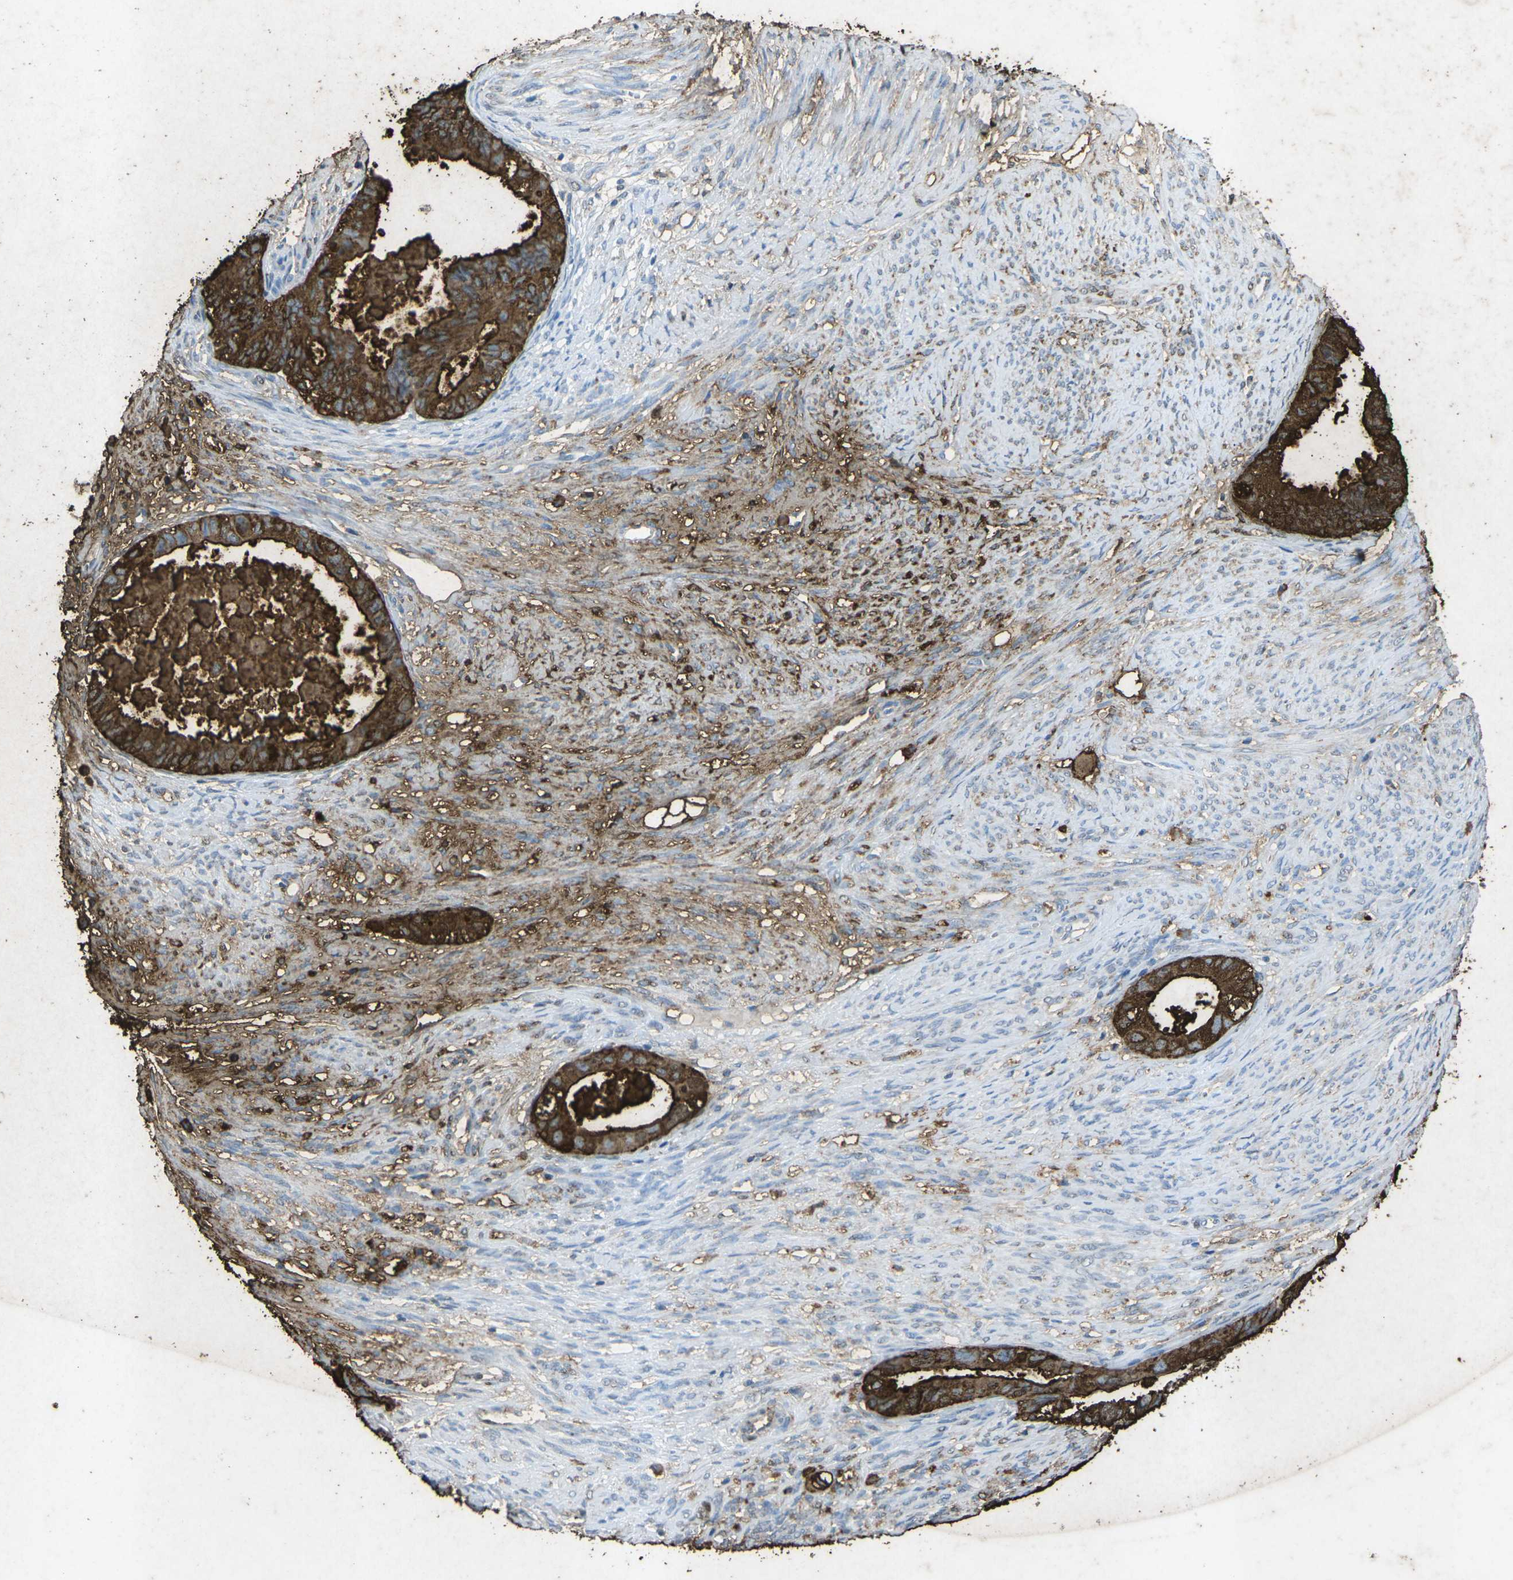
{"staining": {"intensity": "strong", "quantity": ">75%", "location": "cytoplasmic/membranous"}, "tissue": "cervical cancer", "cell_type": "Tumor cells", "image_type": "cancer", "snomed": [{"axis": "morphology", "description": "Normal tissue, NOS"}, {"axis": "morphology", "description": "Adenocarcinoma, NOS"}, {"axis": "topography", "description": "Cervix"}, {"axis": "topography", "description": "Endometrium"}], "caption": "Tumor cells demonstrate high levels of strong cytoplasmic/membranous expression in approximately >75% of cells in cervical cancer (adenocarcinoma).", "gene": "CTAGE1", "patient": {"sex": "female", "age": 86}}